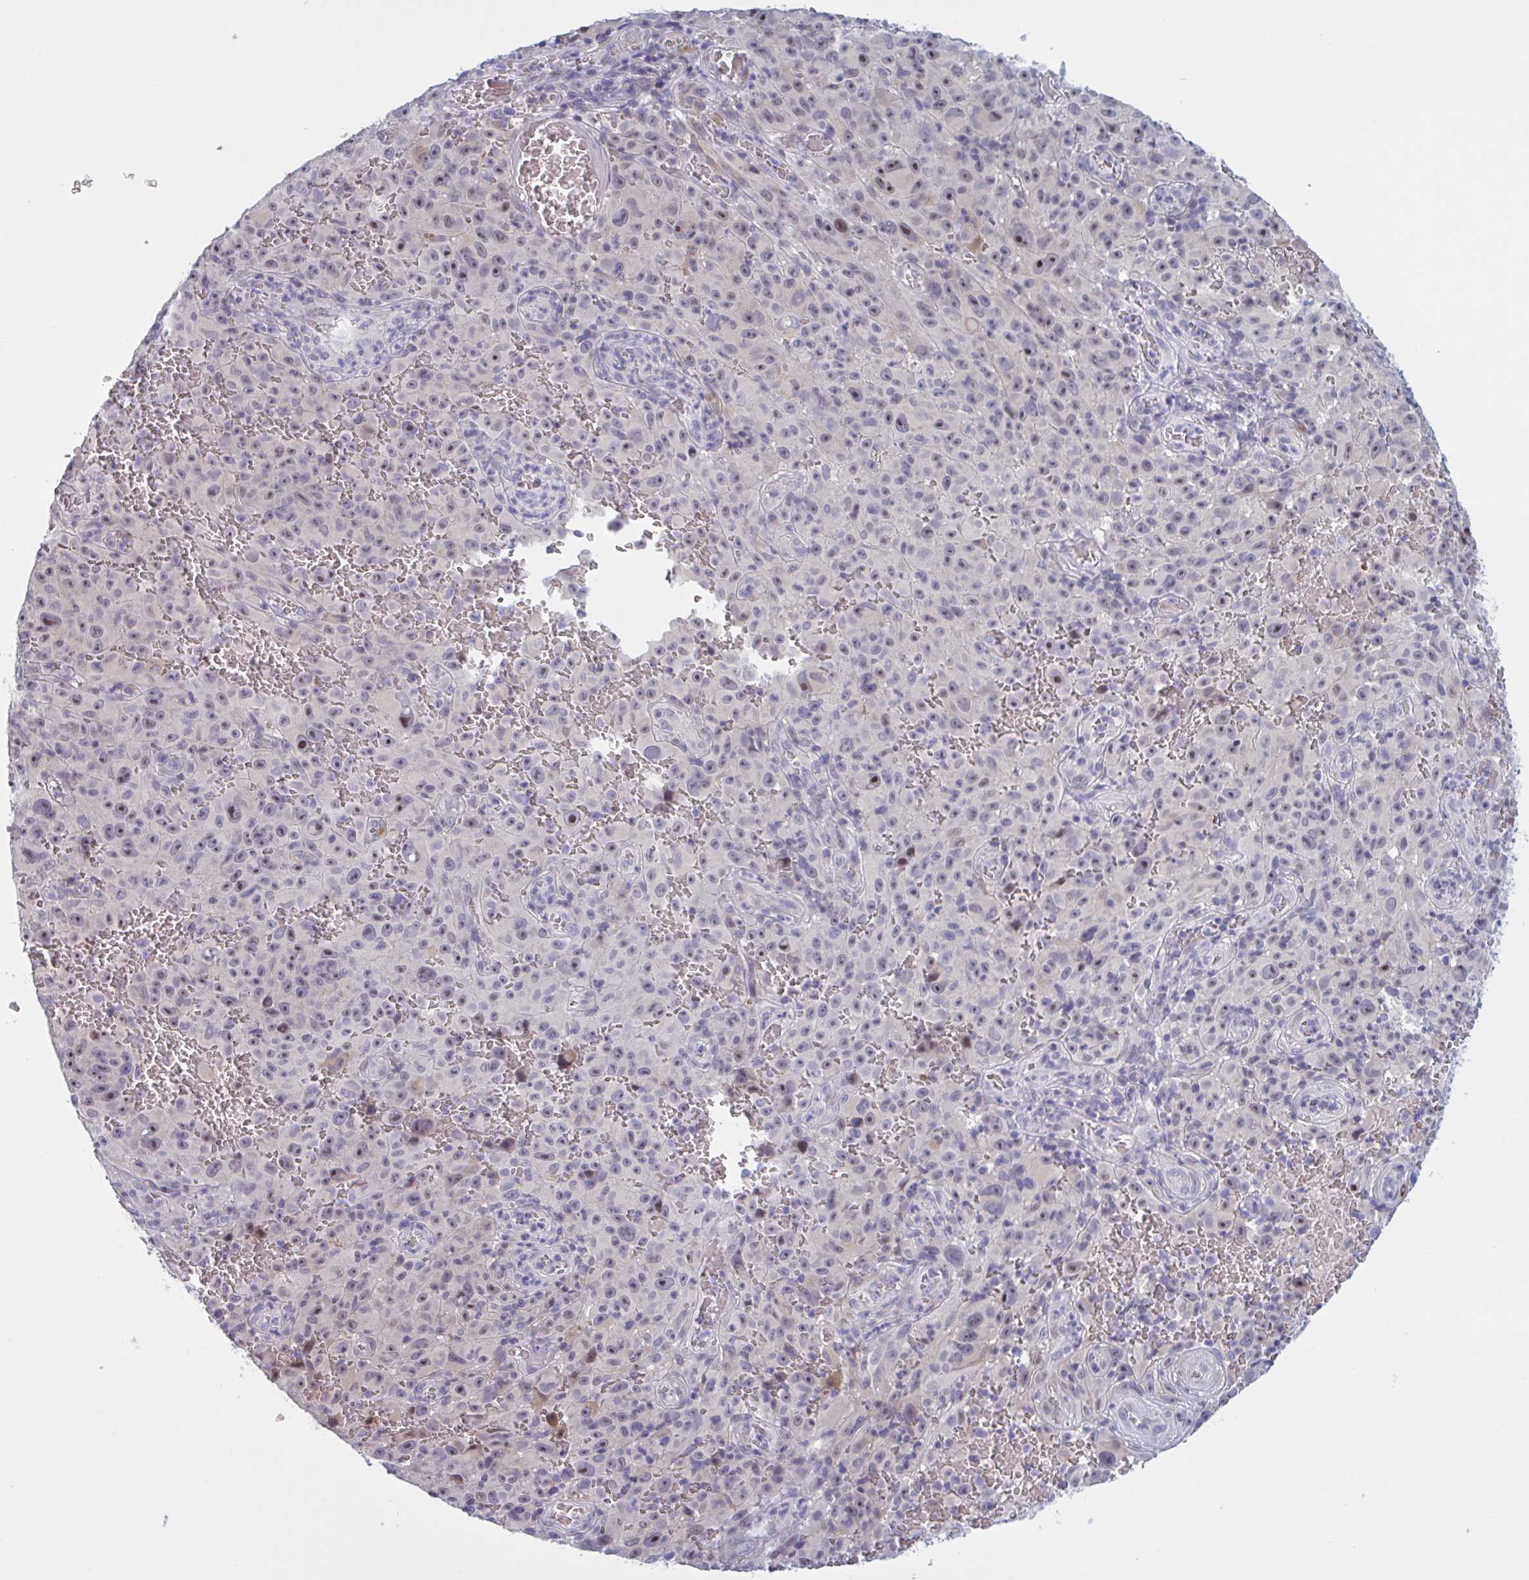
{"staining": {"intensity": "negative", "quantity": "none", "location": "none"}, "tissue": "melanoma", "cell_type": "Tumor cells", "image_type": "cancer", "snomed": [{"axis": "morphology", "description": "Malignant melanoma, NOS"}, {"axis": "topography", "description": "Skin"}], "caption": "High power microscopy histopathology image of an IHC micrograph of malignant melanoma, revealing no significant expression in tumor cells.", "gene": "HSD11B2", "patient": {"sex": "female", "age": 82}}